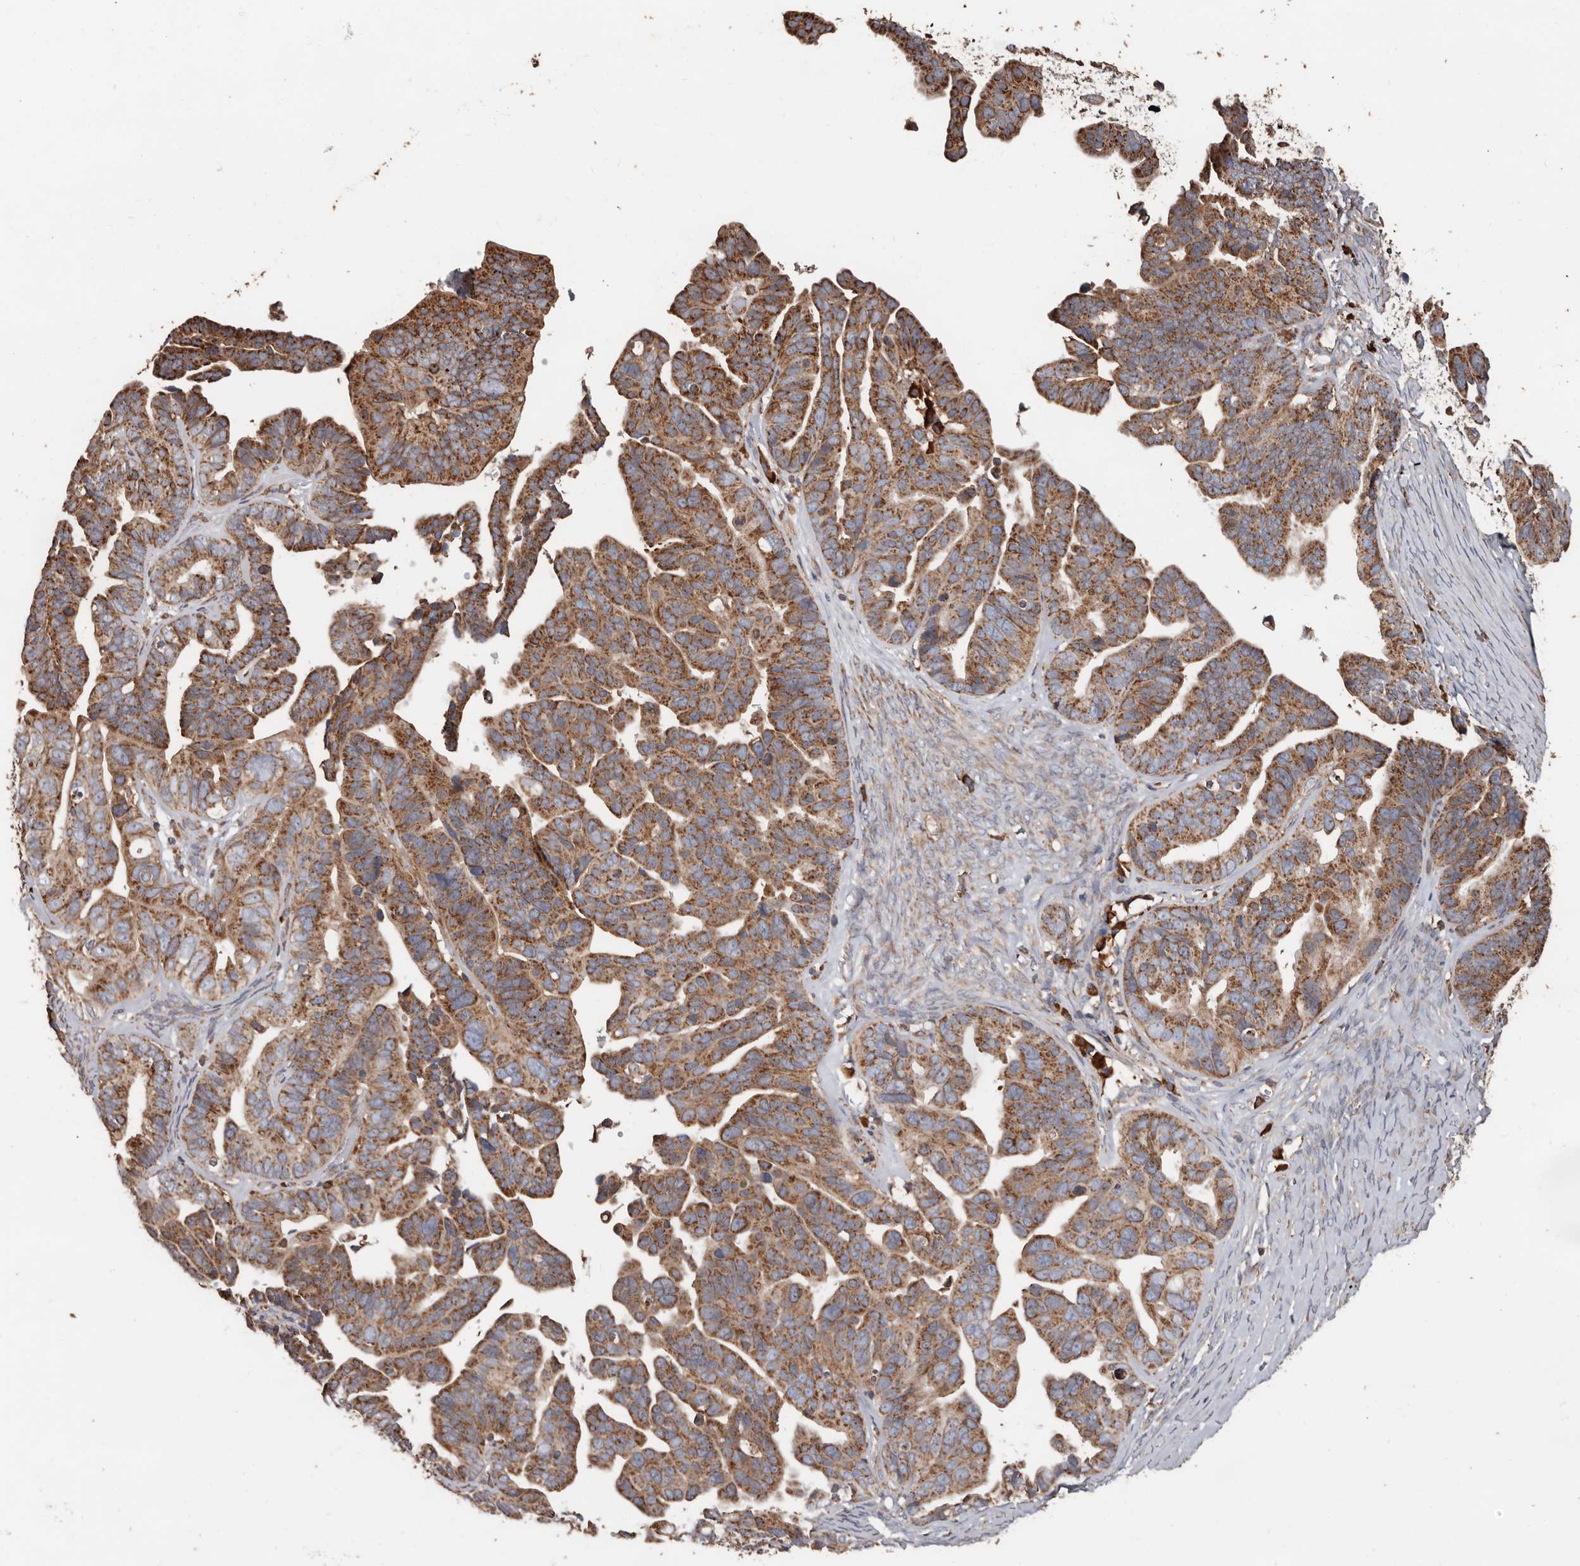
{"staining": {"intensity": "moderate", "quantity": ">75%", "location": "cytoplasmic/membranous"}, "tissue": "ovarian cancer", "cell_type": "Tumor cells", "image_type": "cancer", "snomed": [{"axis": "morphology", "description": "Cystadenocarcinoma, serous, NOS"}, {"axis": "topography", "description": "Ovary"}], "caption": "Tumor cells show moderate cytoplasmic/membranous staining in approximately >75% of cells in ovarian serous cystadenocarcinoma.", "gene": "OSGIN2", "patient": {"sex": "female", "age": 56}}